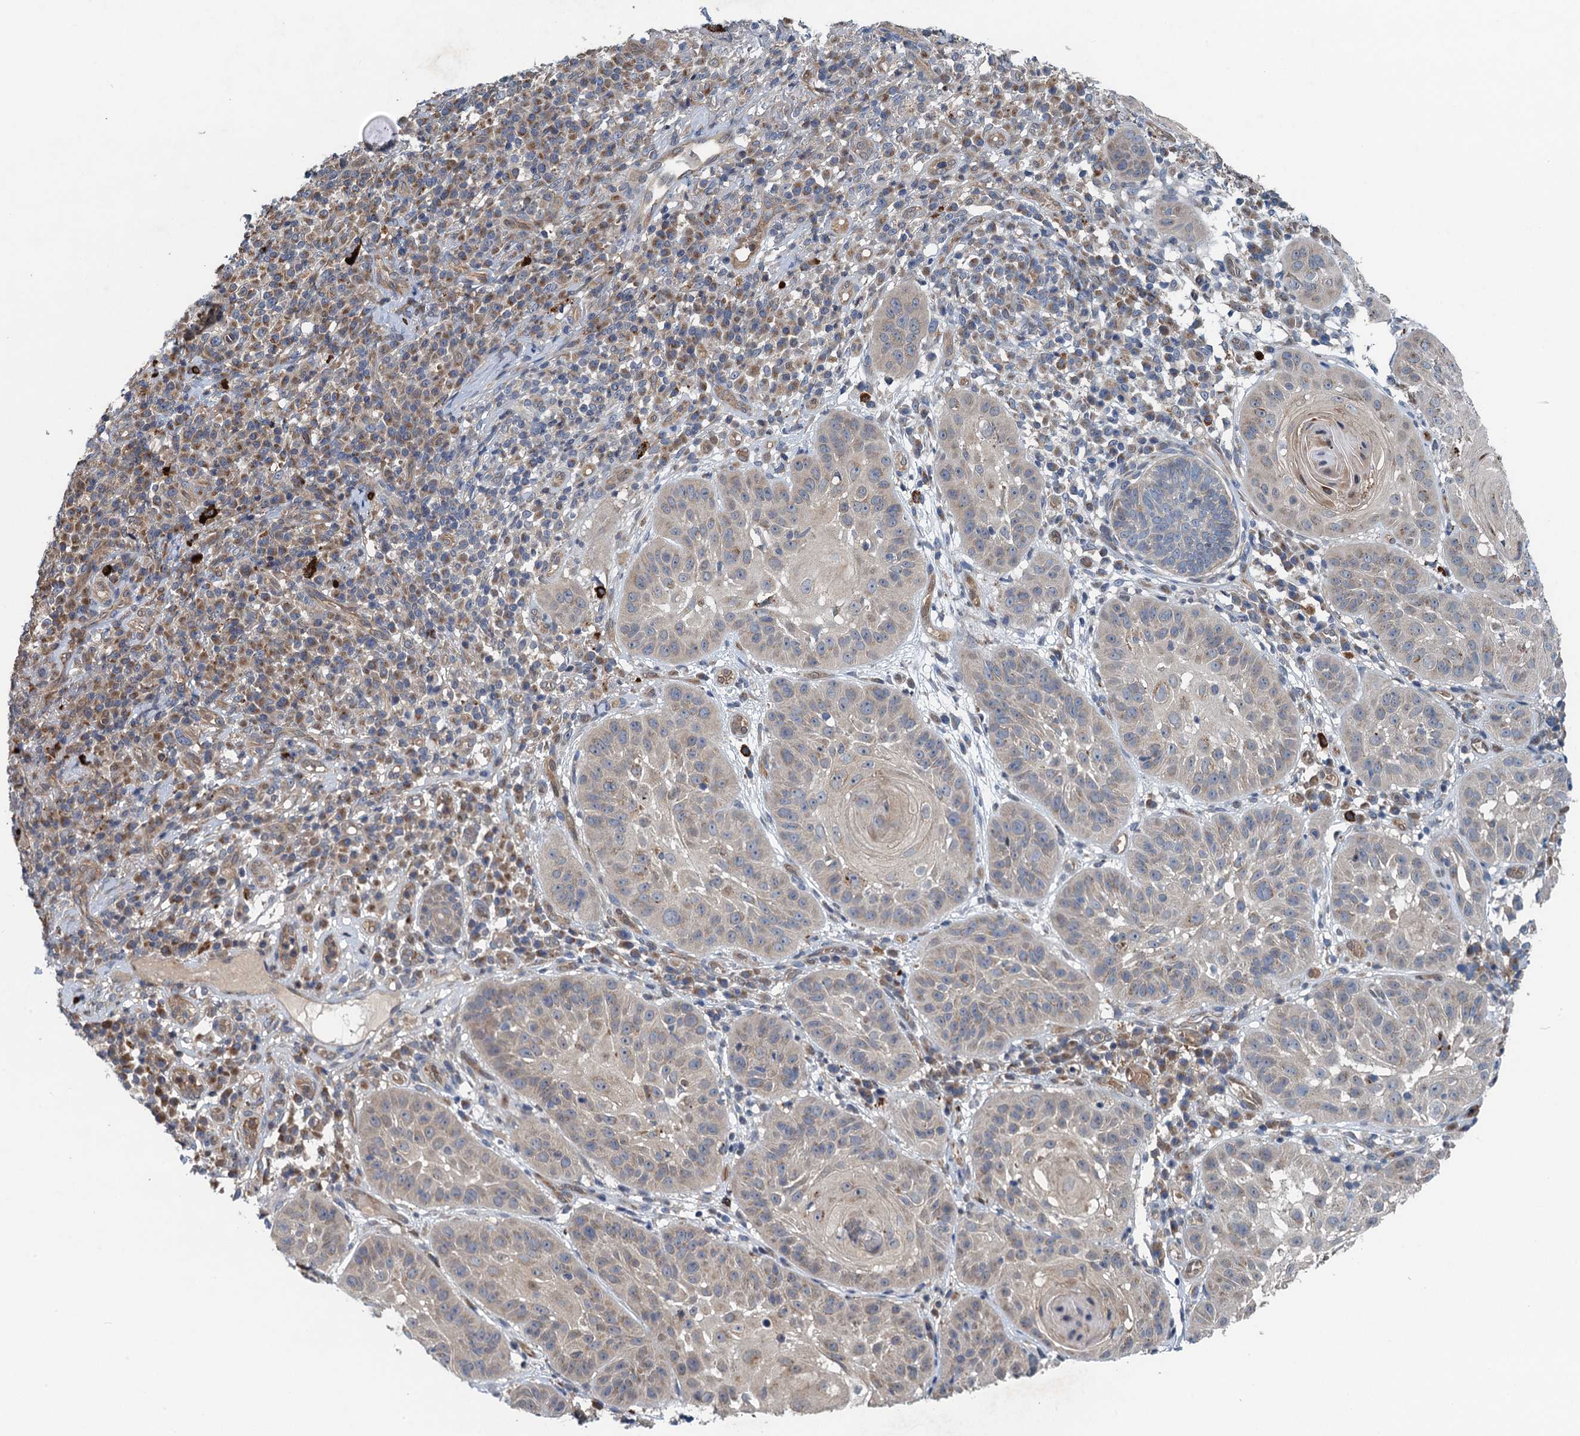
{"staining": {"intensity": "weak", "quantity": "25%-75%", "location": "cytoplasmic/membranous"}, "tissue": "skin cancer", "cell_type": "Tumor cells", "image_type": "cancer", "snomed": [{"axis": "morphology", "description": "Normal tissue, NOS"}, {"axis": "morphology", "description": "Basal cell carcinoma"}, {"axis": "topography", "description": "Skin"}], "caption": "DAB immunohistochemical staining of human basal cell carcinoma (skin) shows weak cytoplasmic/membranous protein staining in approximately 25%-75% of tumor cells.", "gene": "KBTBD8", "patient": {"sex": "male", "age": 93}}